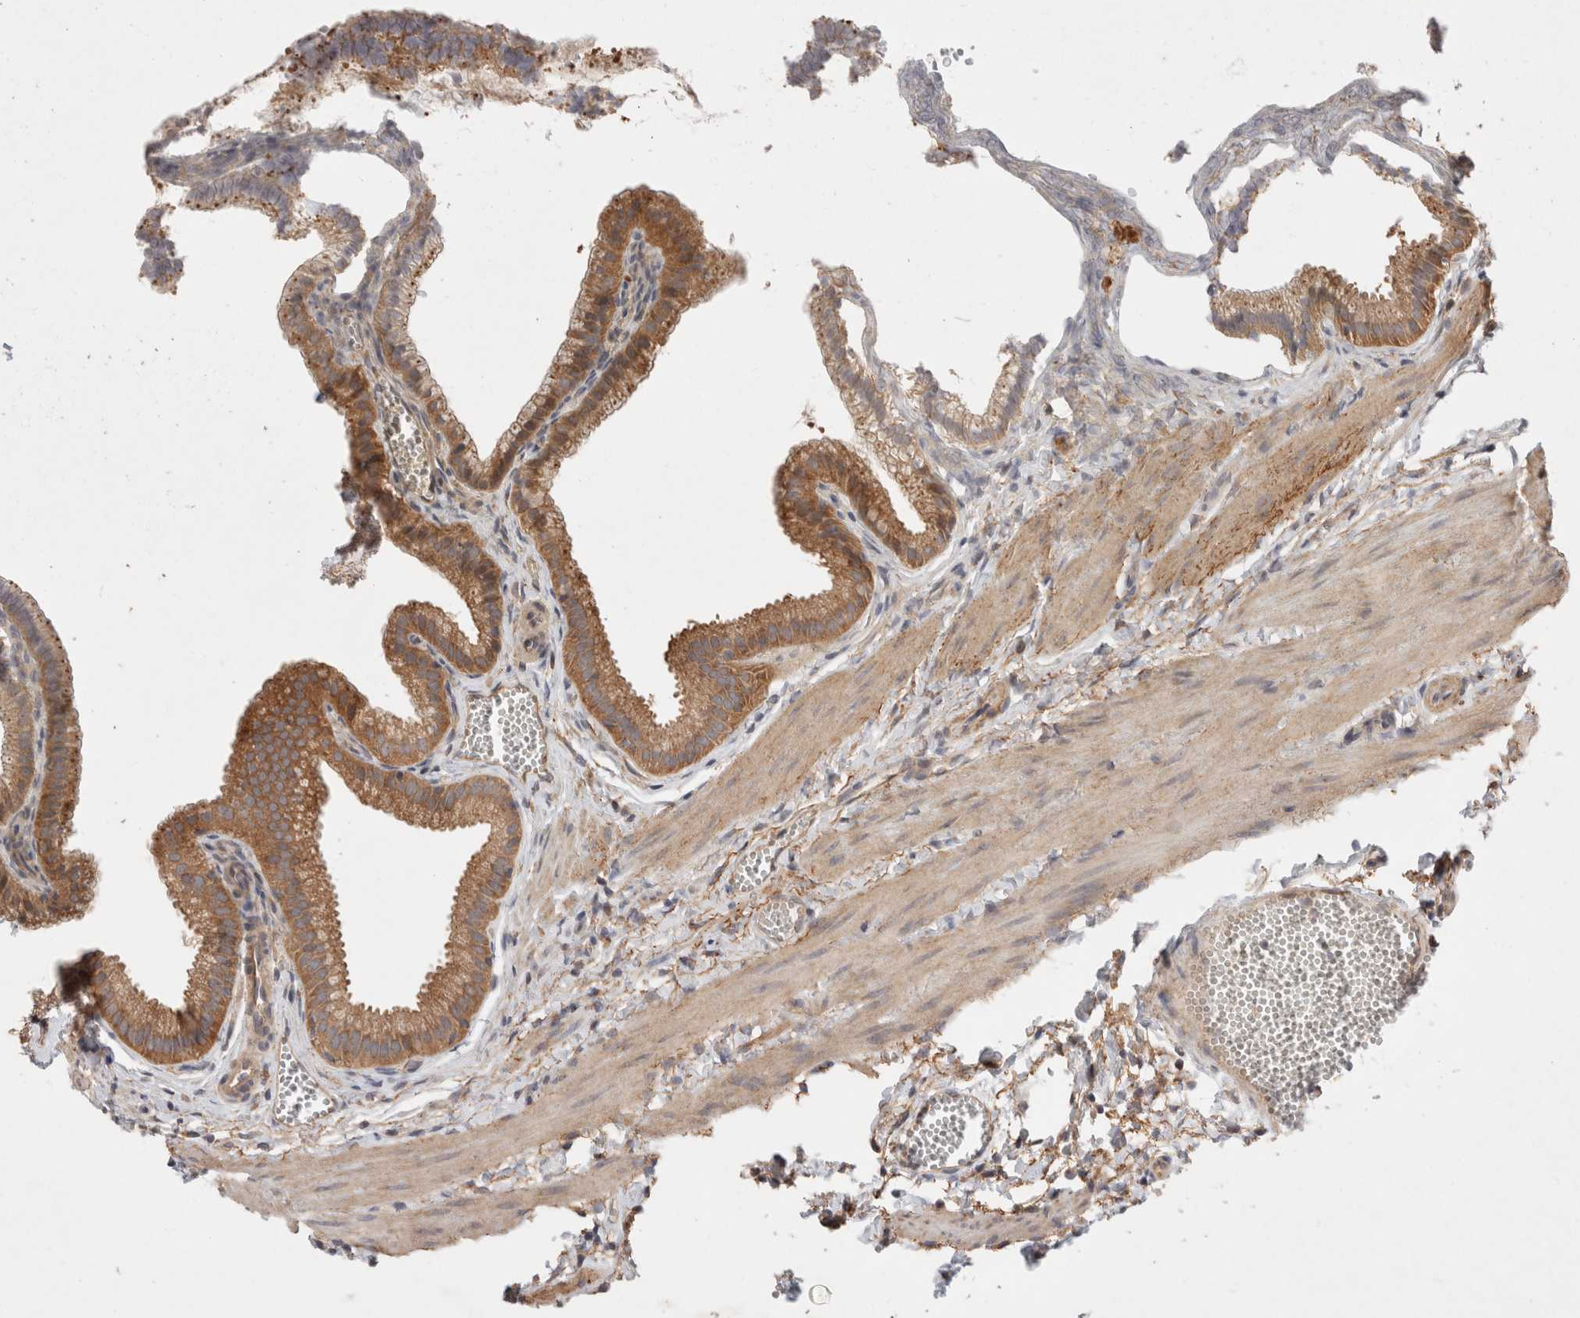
{"staining": {"intensity": "moderate", "quantity": ">75%", "location": "cytoplasmic/membranous"}, "tissue": "gallbladder", "cell_type": "Glandular cells", "image_type": "normal", "snomed": [{"axis": "morphology", "description": "Normal tissue, NOS"}, {"axis": "topography", "description": "Gallbladder"}], "caption": "High-magnification brightfield microscopy of benign gallbladder stained with DAB (brown) and counterstained with hematoxylin (blue). glandular cells exhibit moderate cytoplasmic/membranous staining is seen in about>75% of cells.", "gene": "HROB", "patient": {"sex": "male", "age": 38}}